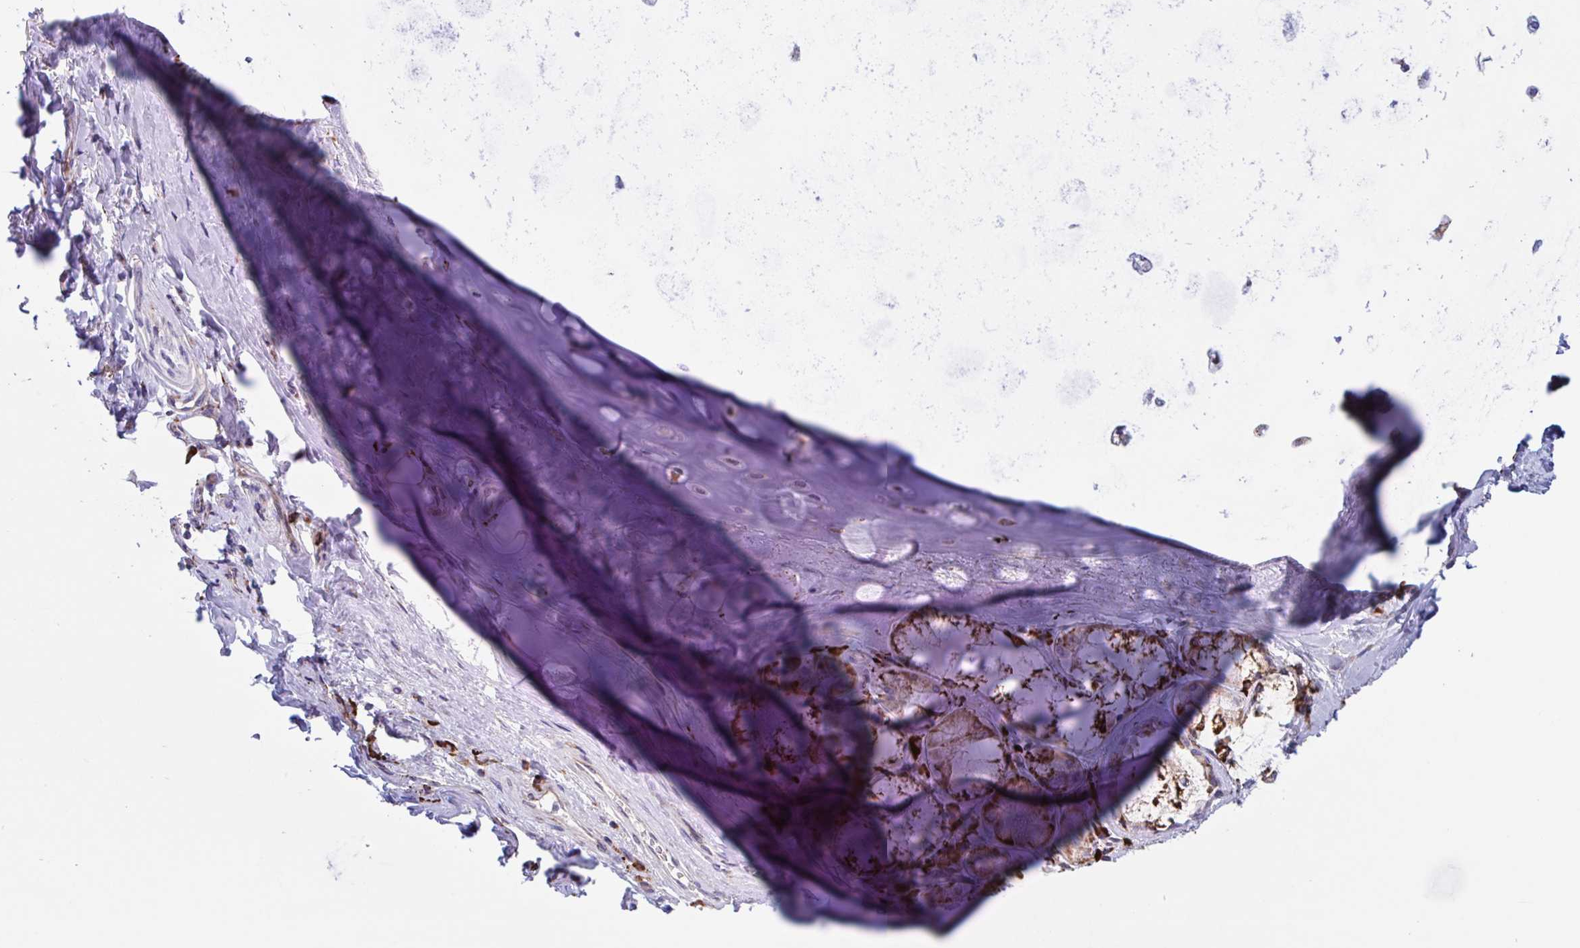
{"staining": {"intensity": "negative", "quantity": "none", "location": "none"}, "tissue": "soft tissue", "cell_type": "Chondrocytes", "image_type": "normal", "snomed": [{"axis": "morphology", "description": "Normal tissue, NOS"}, {"axis": "topography", "description": "Cartilage tissue"}, {"axis": "topography", "description": "Bronchus"}], "caption": "Chondrocytes show no significant protein positivity in benign soft tissue. (DAB immunohistochemistry (IHC) with hematoxylin counter stain).", "gene": "PEAK3", "patient": {"sex": "male", "age": 64}}